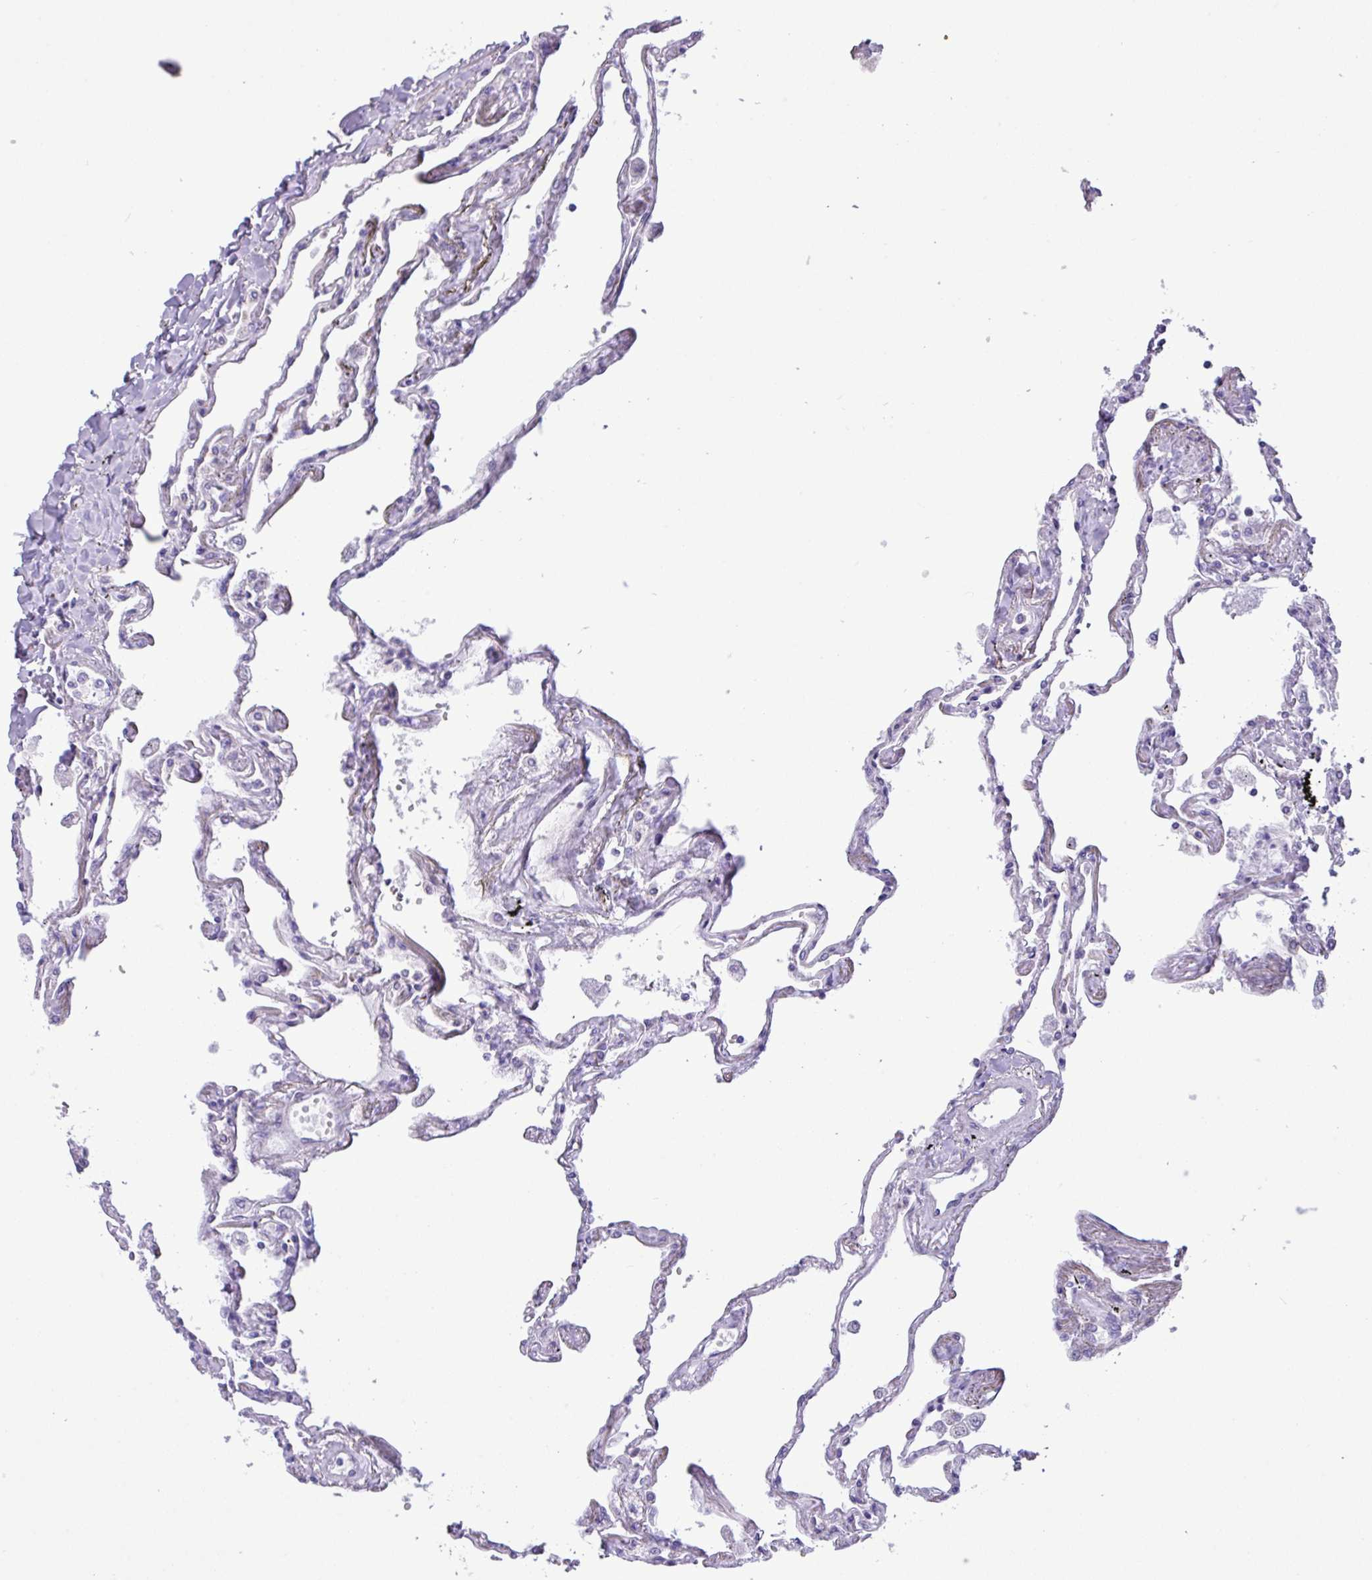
{"staining": {"intensity": "negative", "quantity": "none", "location": "none"}, "tissue": "lung", "cell_type": "Alveolar cells", "image_type": "normal", "snomed": [{"axis": "morphology", "description": "Normal tissue, NOS"}, {"axis": "topography", "description": "Lung"}], "caption": "Lung was stained to show a protein in brown. There is no significant positivity in alveolar cells.", "gene": "SLC38A1", "patient": {"sex": "female", "age": 67}}